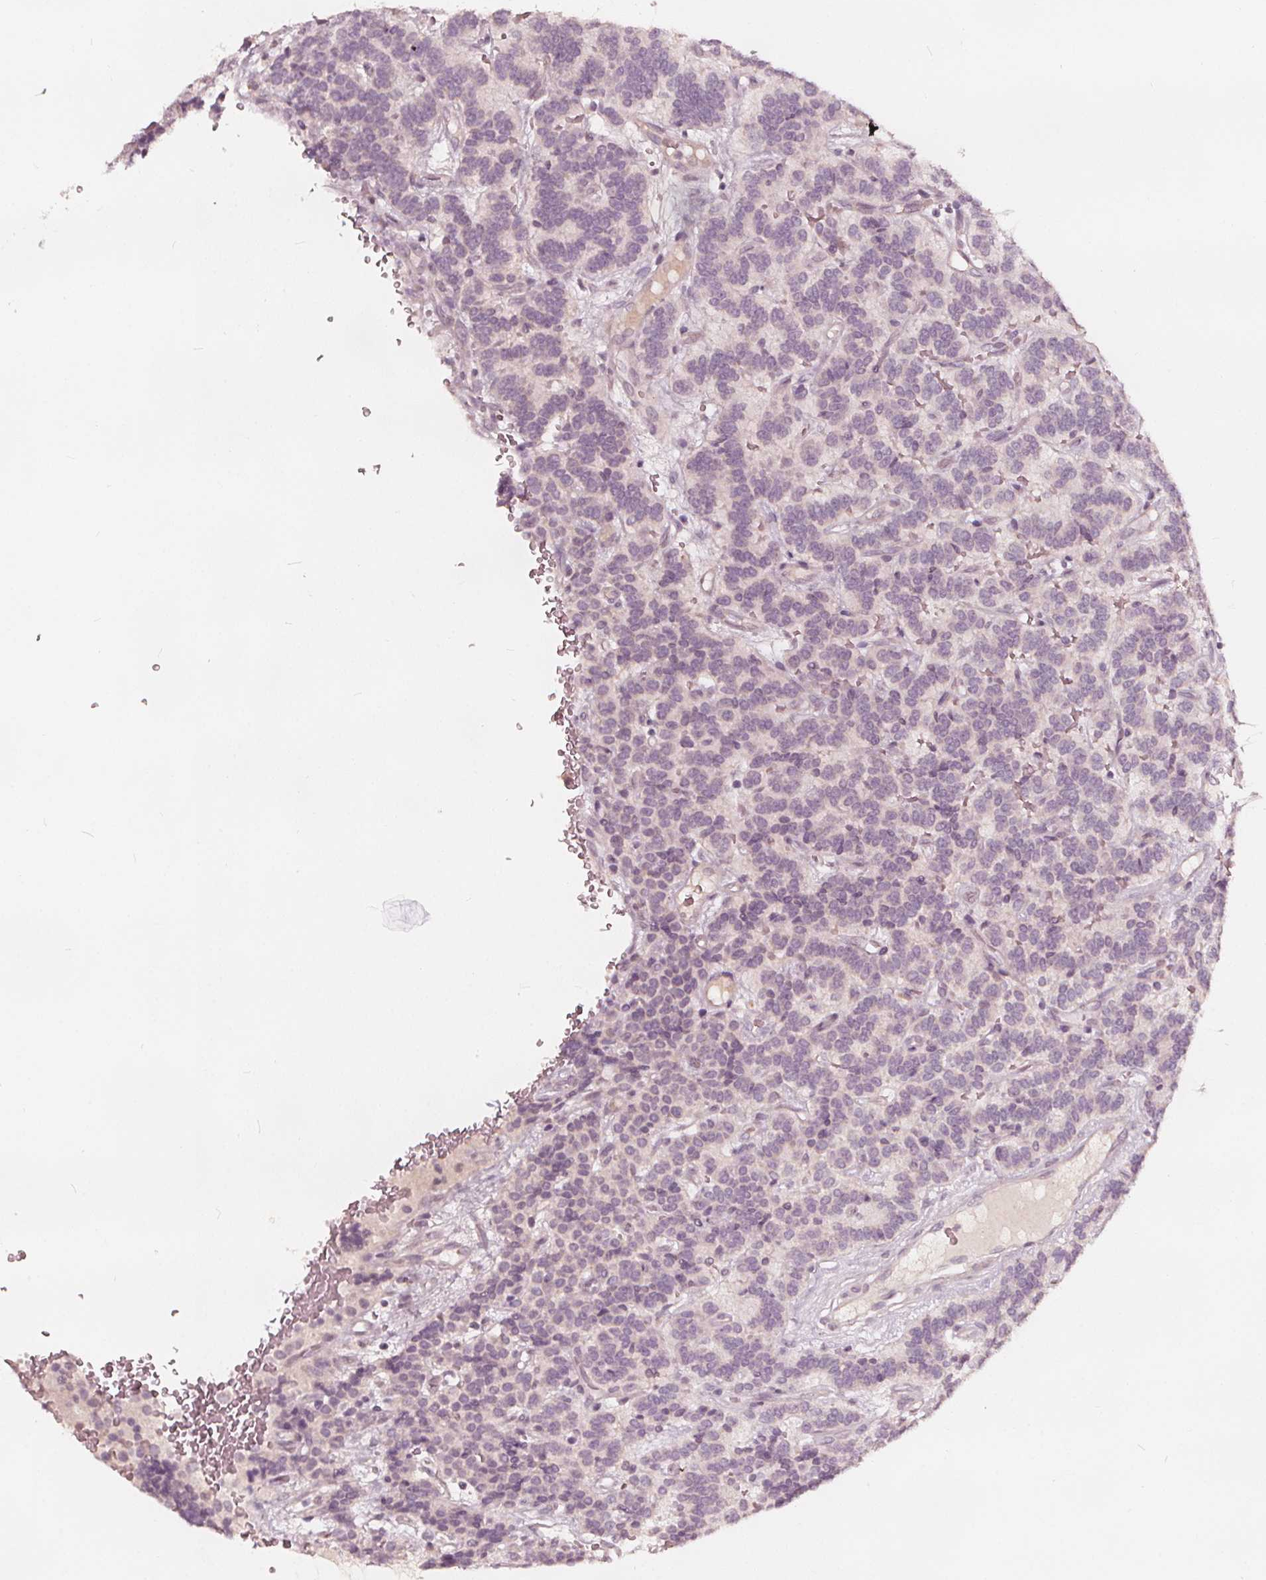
{"staining": {"intensity": "negative", "quantity": "none", "location": "none"}, "tissue": "carcinoid", "cell_type": "Tumor cells", "image_type": "cancer", "snomed": [{"axis": "morphology", "description": "Carcinoid, malignant, NOS"}, {"axis": "topography", "description": "Pancreas"}], "caption": "Tumor cells show no significant protein positivity in carcinoid (malignant).", "gene": "NPC1L1", "patient": {"sex": "male", "age": 36}}